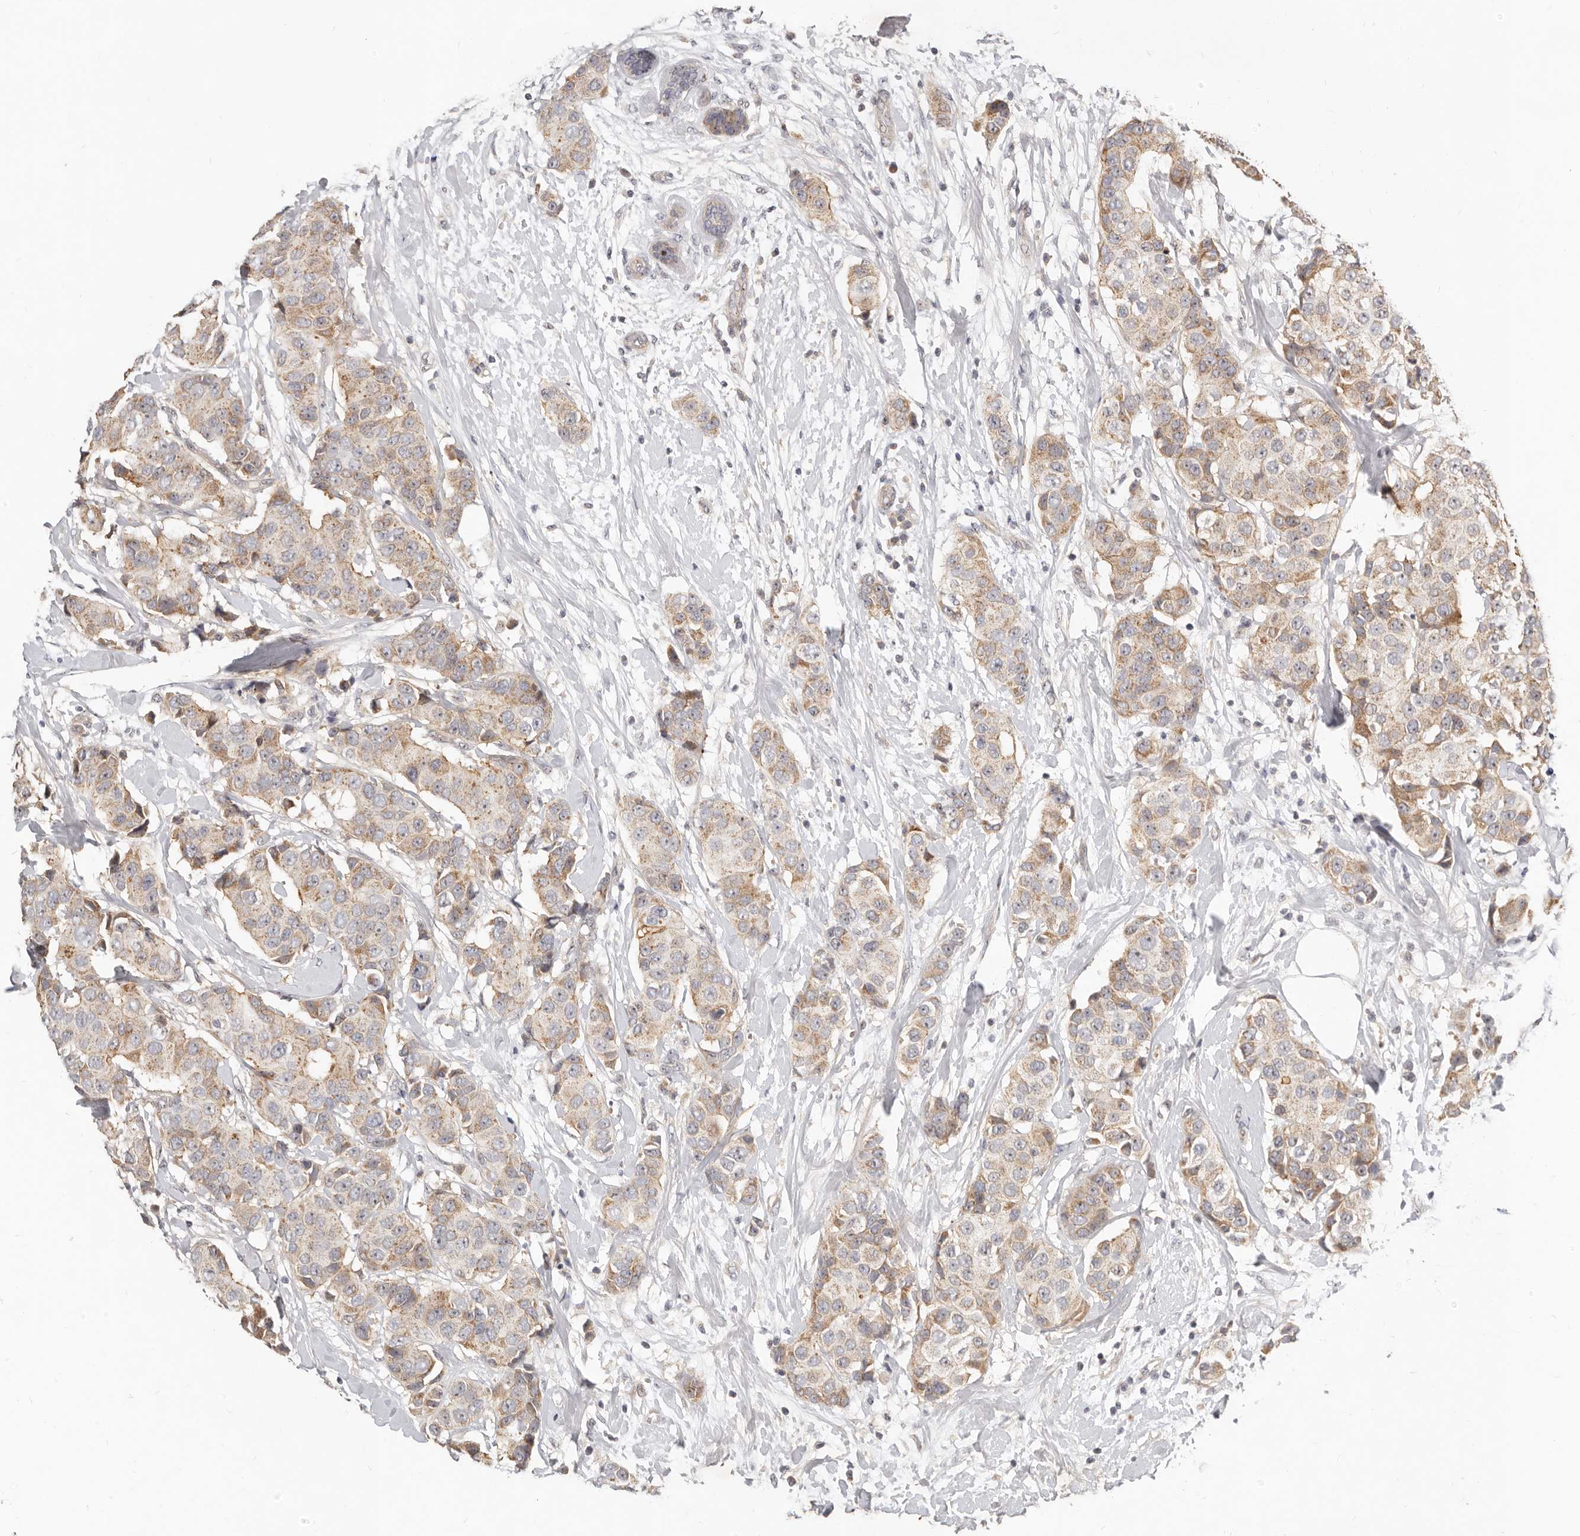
{"staining": {"intensity": "weak", "quantity": ">75%", "location": "cytoplasmic/membranous"}, "tissue": "breast cancer", "cell_type": "Tumor cells", "image_type": "cancer", "snomed": [{"axis": "morphology", "description": "Normal tissue, NOS"}, {"axis": "morphology", "description": "Duct carcinoma"}, {"axis": "topography", "description": "Breast"}], "caption": "Brown immunohistochemical staining in breast cancer shows weak cytoplasmic/membranous positivity in approximately >75% of tumor cells.", "gene": "MICALL2", "patient": {"sex": "female", "age": 39}}